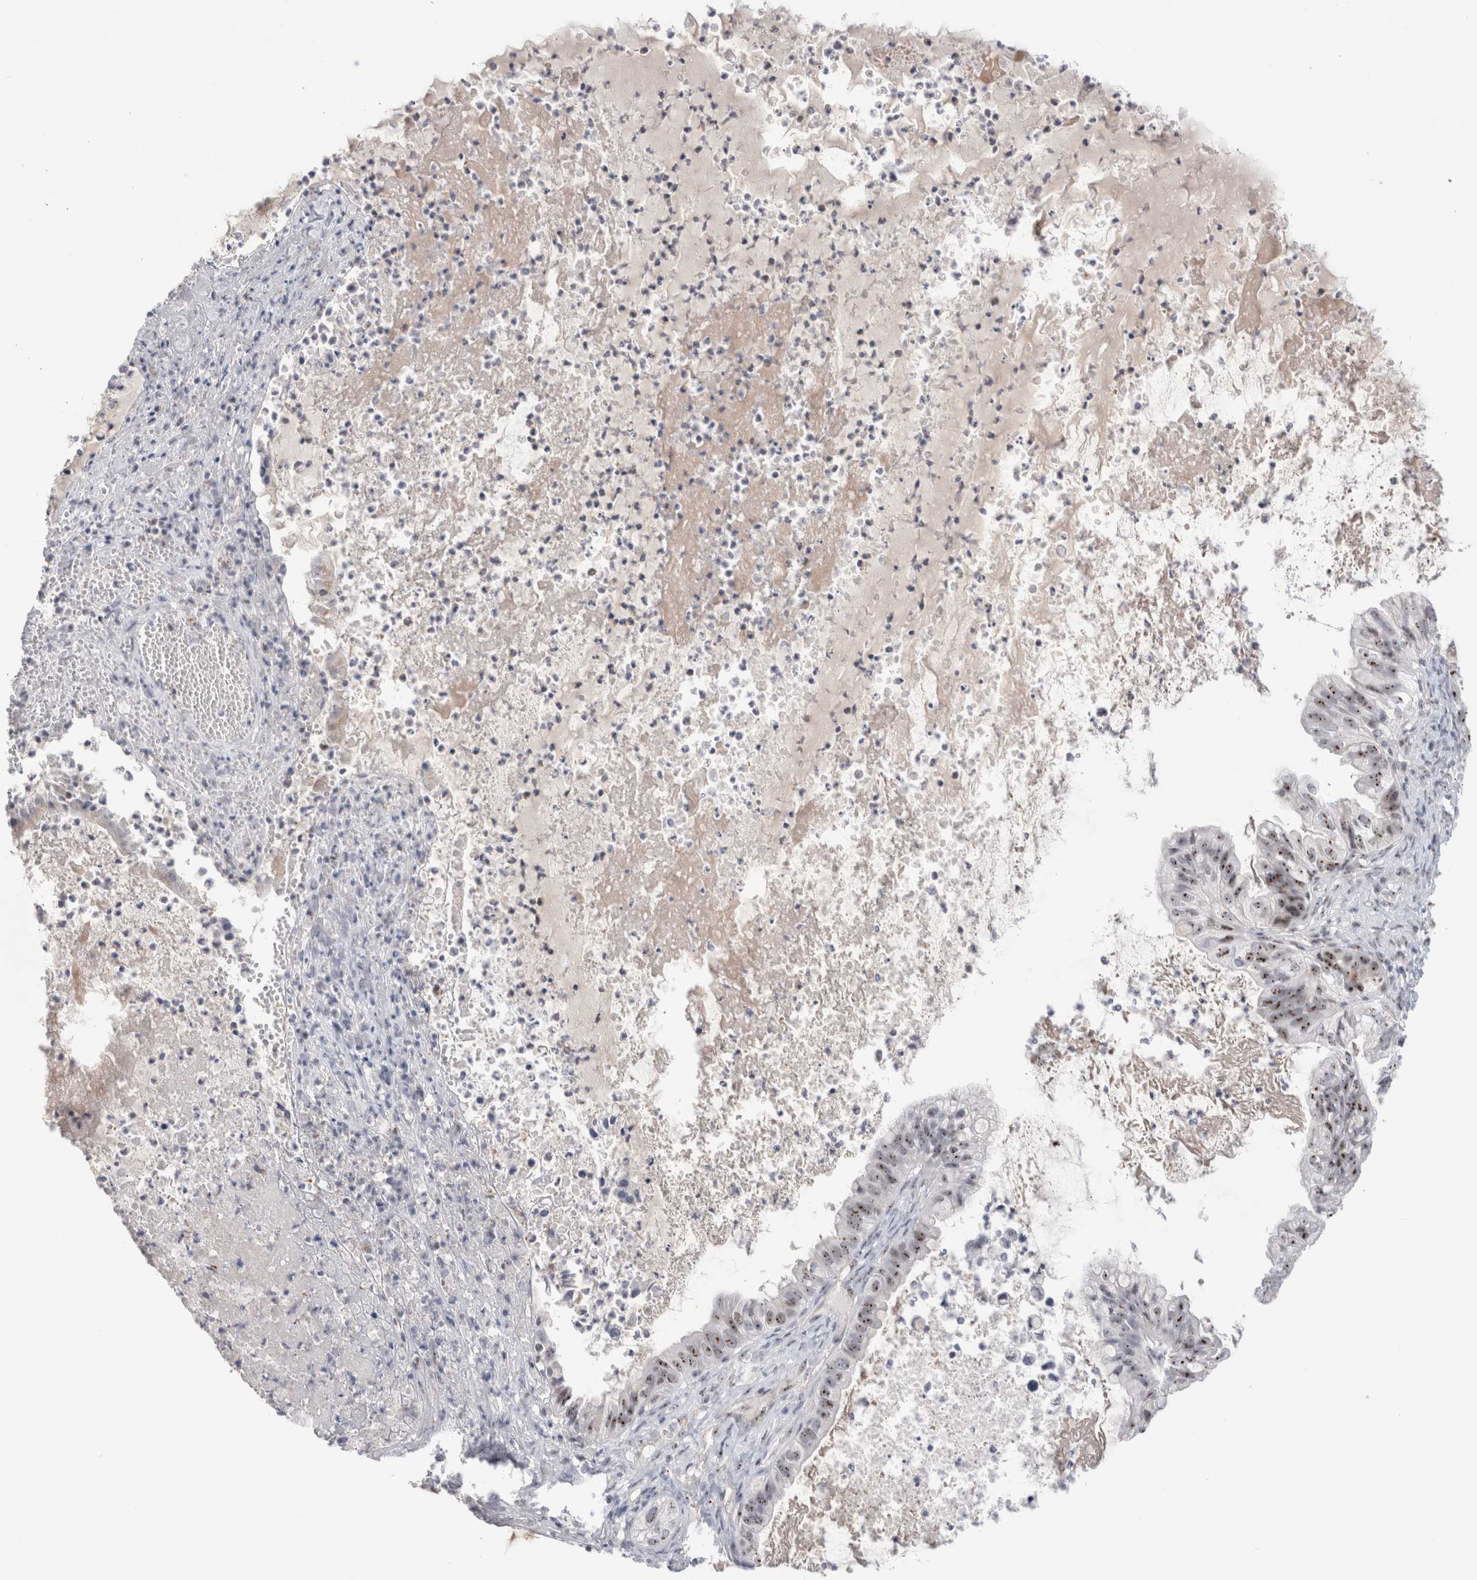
{"staining": {"intensity": "moderate", "quantity": "25%-75%", "location": "nuclear"}, "tissue": "ovarian cancer", "cell_type": "Tumor cells", "image_type": "cancer", "snomed": [{"axis": "morphology", "description": "Cystadenocarcinoma, mucinous, NOS"}, {"axis": "topography", "description": "Ovary"}], "caption": "Immunohistochemistry photomicrograph of neoplastic tissue: mucinous cystadenocarcinoma (ovarian) stained using IHC reveals medium levels of moderate protein expression localized specifically in the nuclear of tumor cells, appearing as a nuclear brown color.", "gene": "CERS5", "patient": {"sex": "female", "age": 80}}